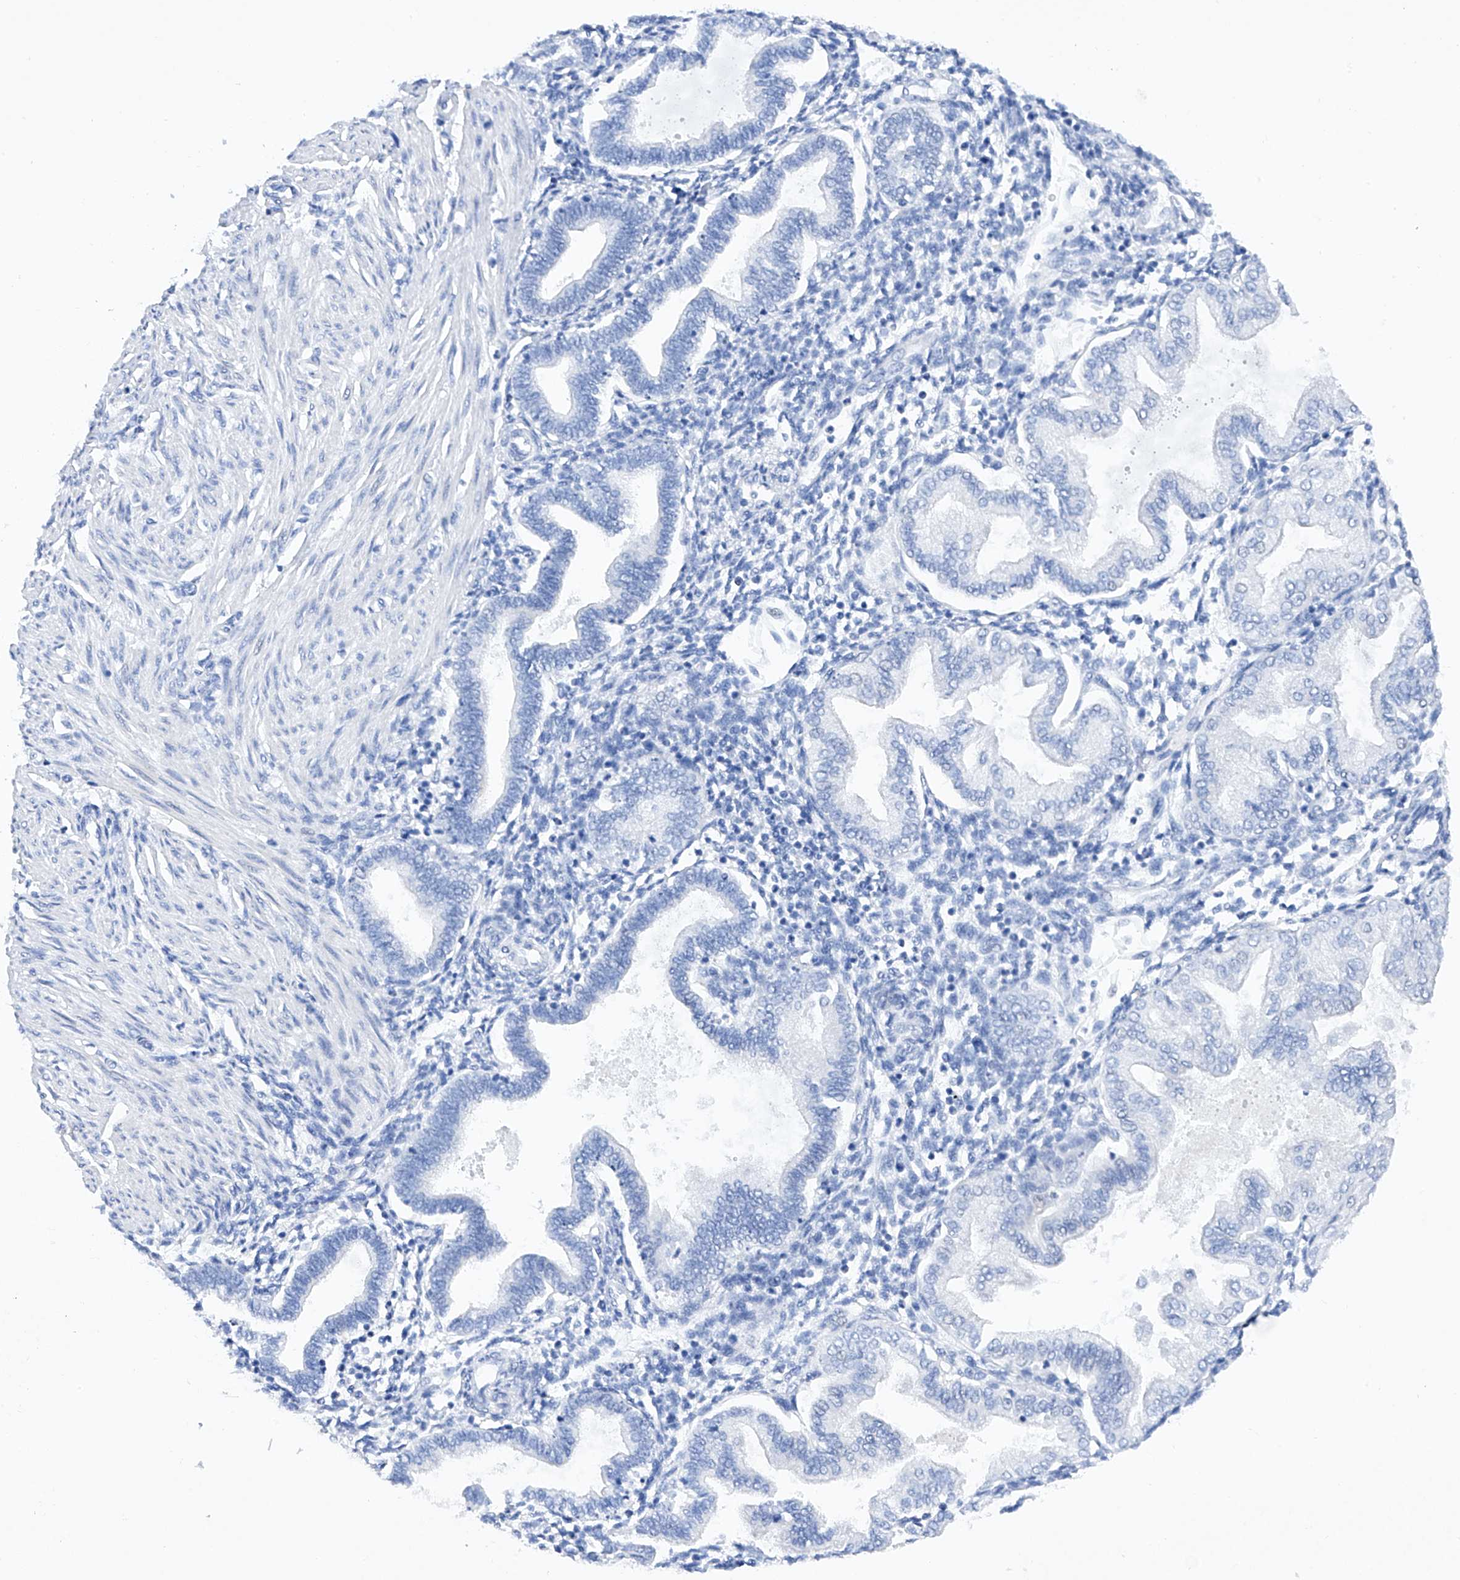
{"staining": {"intensity": "negative", "quantity": "none", "location": "none"}, "tissue": "endometrium", "cell_type": "Cells in endometrial stroma", "image_type": "normal", "snomed": [{"axis": "morphology", "description": "Normal tissue, NOS"}, {"axis": "topography", "description": "Endometrium"}], "caption": "Micrograph shows no protein staining in cells in endometrial stroma of normal endometrium.", "gene": "BARX2", "patient": {"sex": "female", "age": 53}}